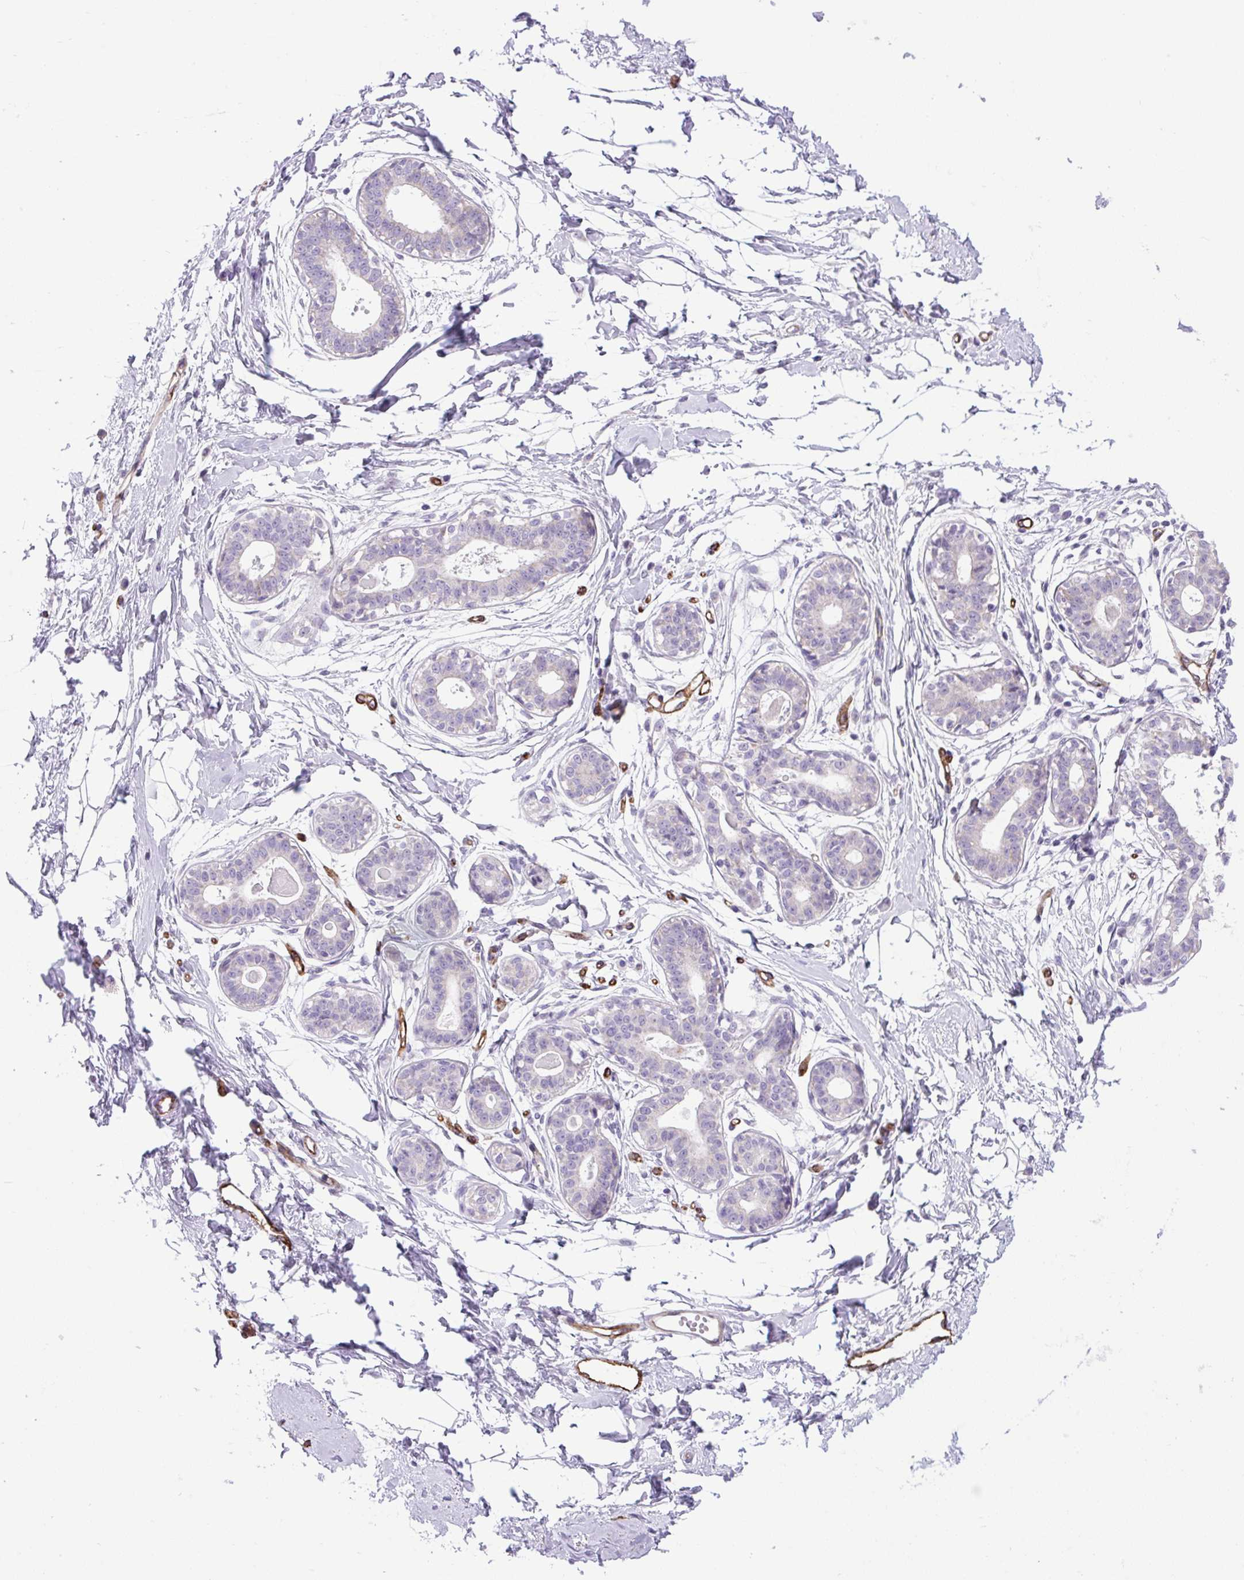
{"staining": {"intensity": "negative", "quantity": "none", "location": "none"}, "tissue": "breast", "cell_type": "Adipocytes", "image_type": "normal", "snomed": [{"axis": "morphology", "description": "Normal tissue, NOS"}, {"axis": "topography", "description": "Breast"}], "caption": "Adipocytes show no significant staining in benign breast.", "gene": "RNASE10", "patient": {"sex": "female", "age": 45}}